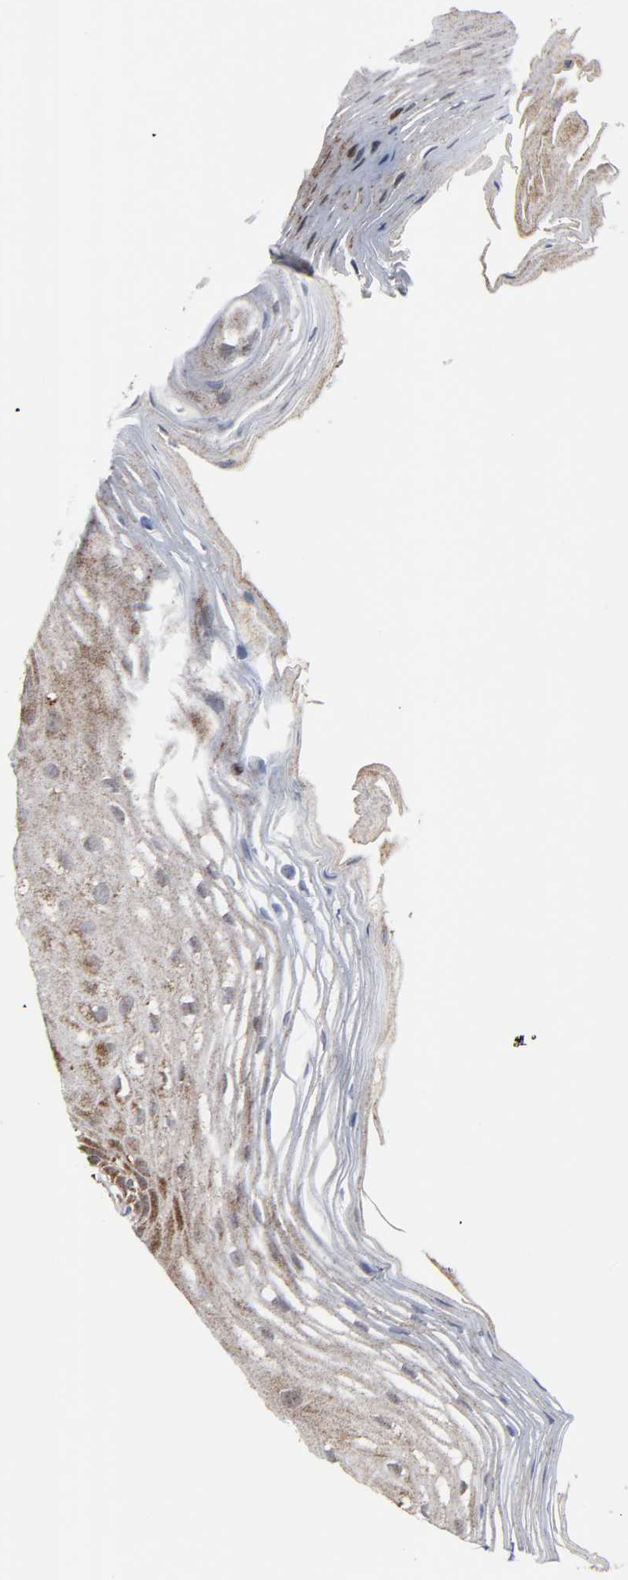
{"staining": {"intensity": "moderate", "quantity": "<25%", "location": "cytoplasmic/membranous"}, "tissue": "oral mucosa", "cell_type": "Squamous epithelial cells", "image_type": "normal", "snomed": [{"axis": "morphology", "description": "Normal tissue, NOS"}, {"axis": "morphology", "description": "Squamous cell carcinoma, NOS"}, {"axis": "topography", "description": "Skeletal muscle"}, {"axis": "topography", "description": "Oral tissue"}, {"axis": "topography", "description": "Head-Neck"}], "caption": "The immunohistochemical stain labels moderate cytoplasmic/membranous positivity in squamous epithelial cells of benign oral mucosa.", "gene": "MAP3K1", "patient": {"sex": "male", "age": 71}}